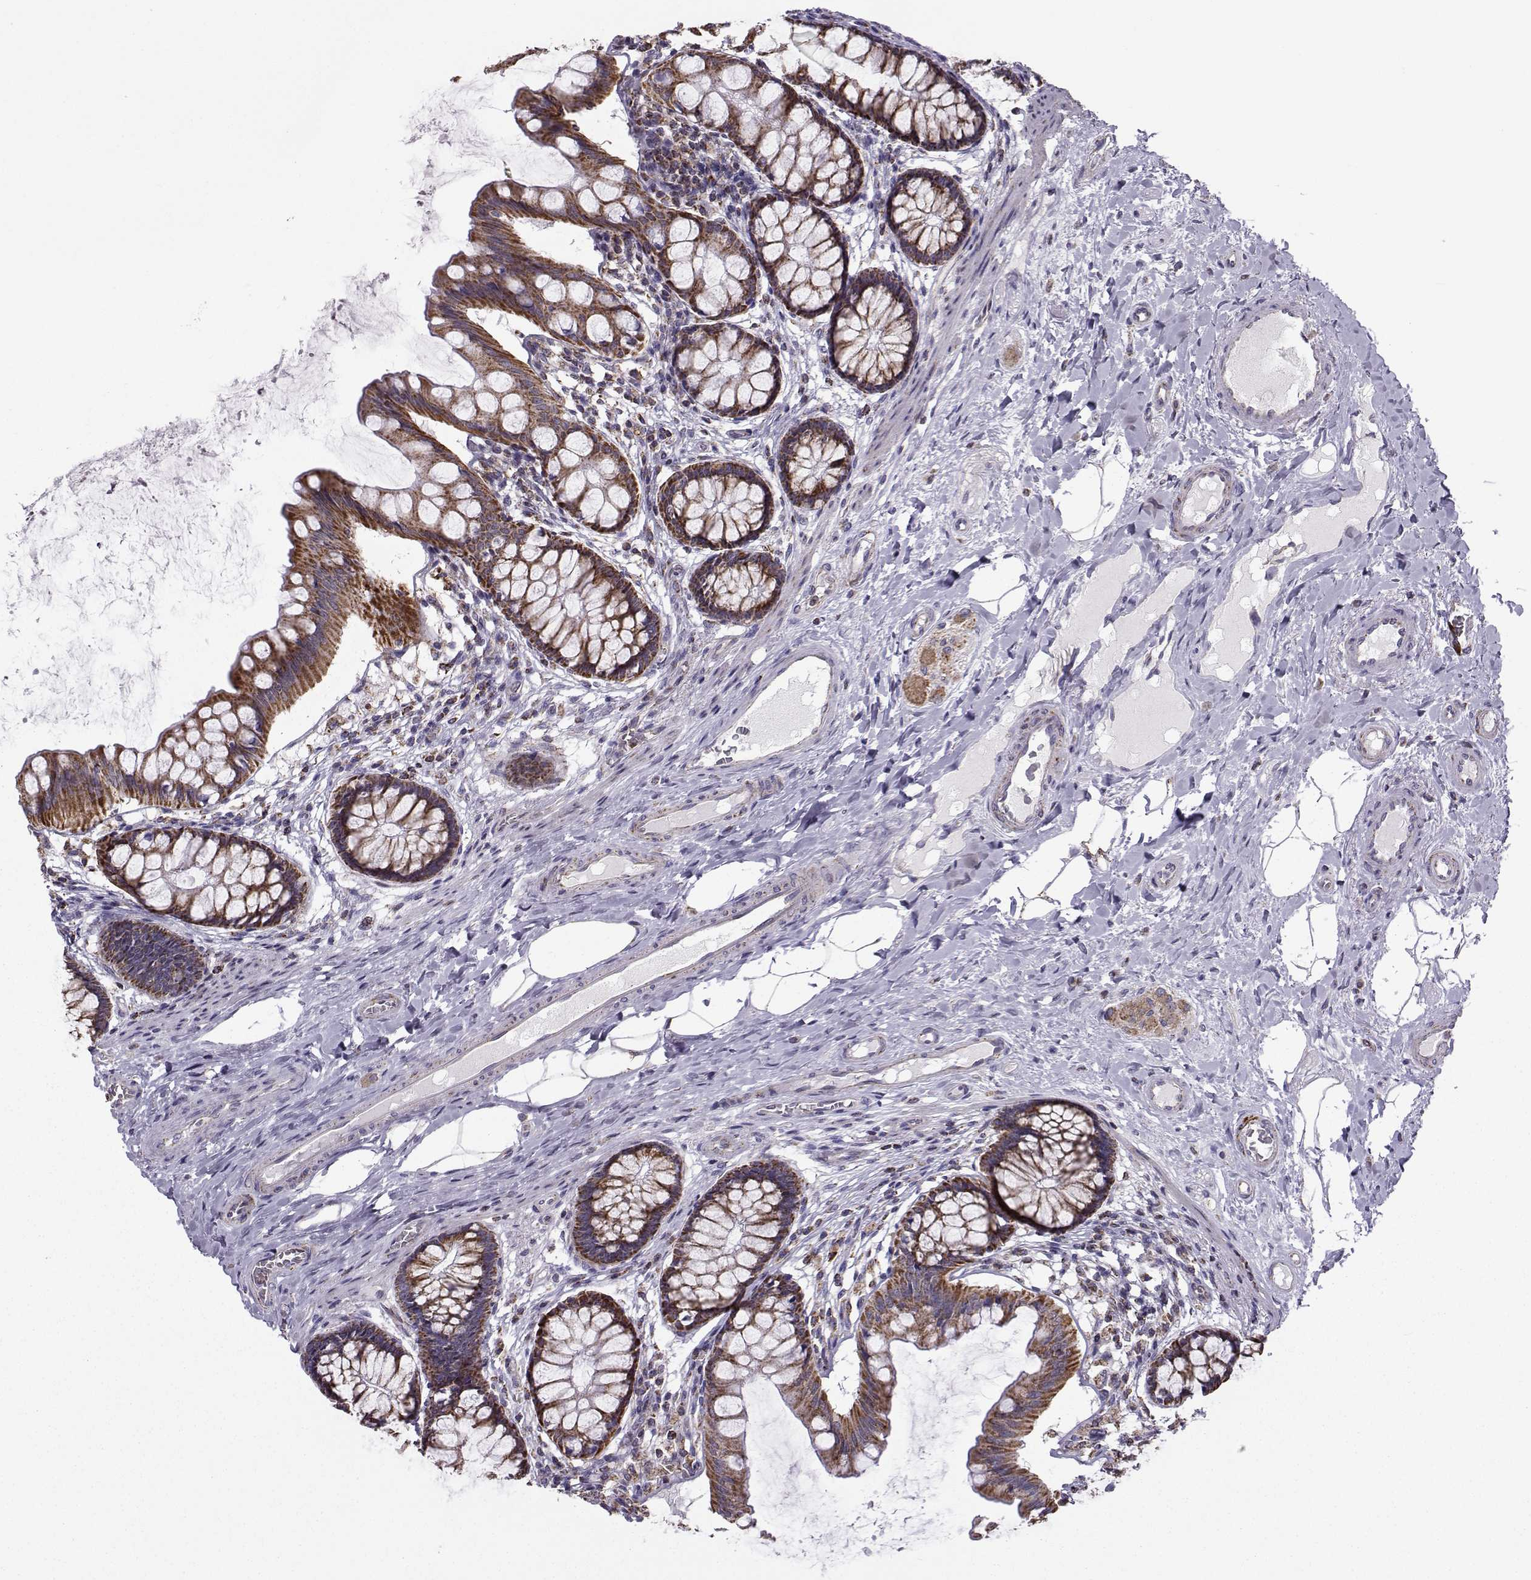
{"staining": {"intensity": "negative", "quantity": "none", "location": "none"}, "tissue": "colon", "cell_type": "Endothelial cells", "image_type": "normal", "snomed": [{"axis": "morphology", "description": "Normal tissue, NOS"}, {"axis": "topography", "description": "Colon"}], "caption": "Human colon stained for a protein using immunohistochemistry shows no expression in endothelial cells.", "gene": "NECAB3", "patient": {"sex": "female", "age": 65}}